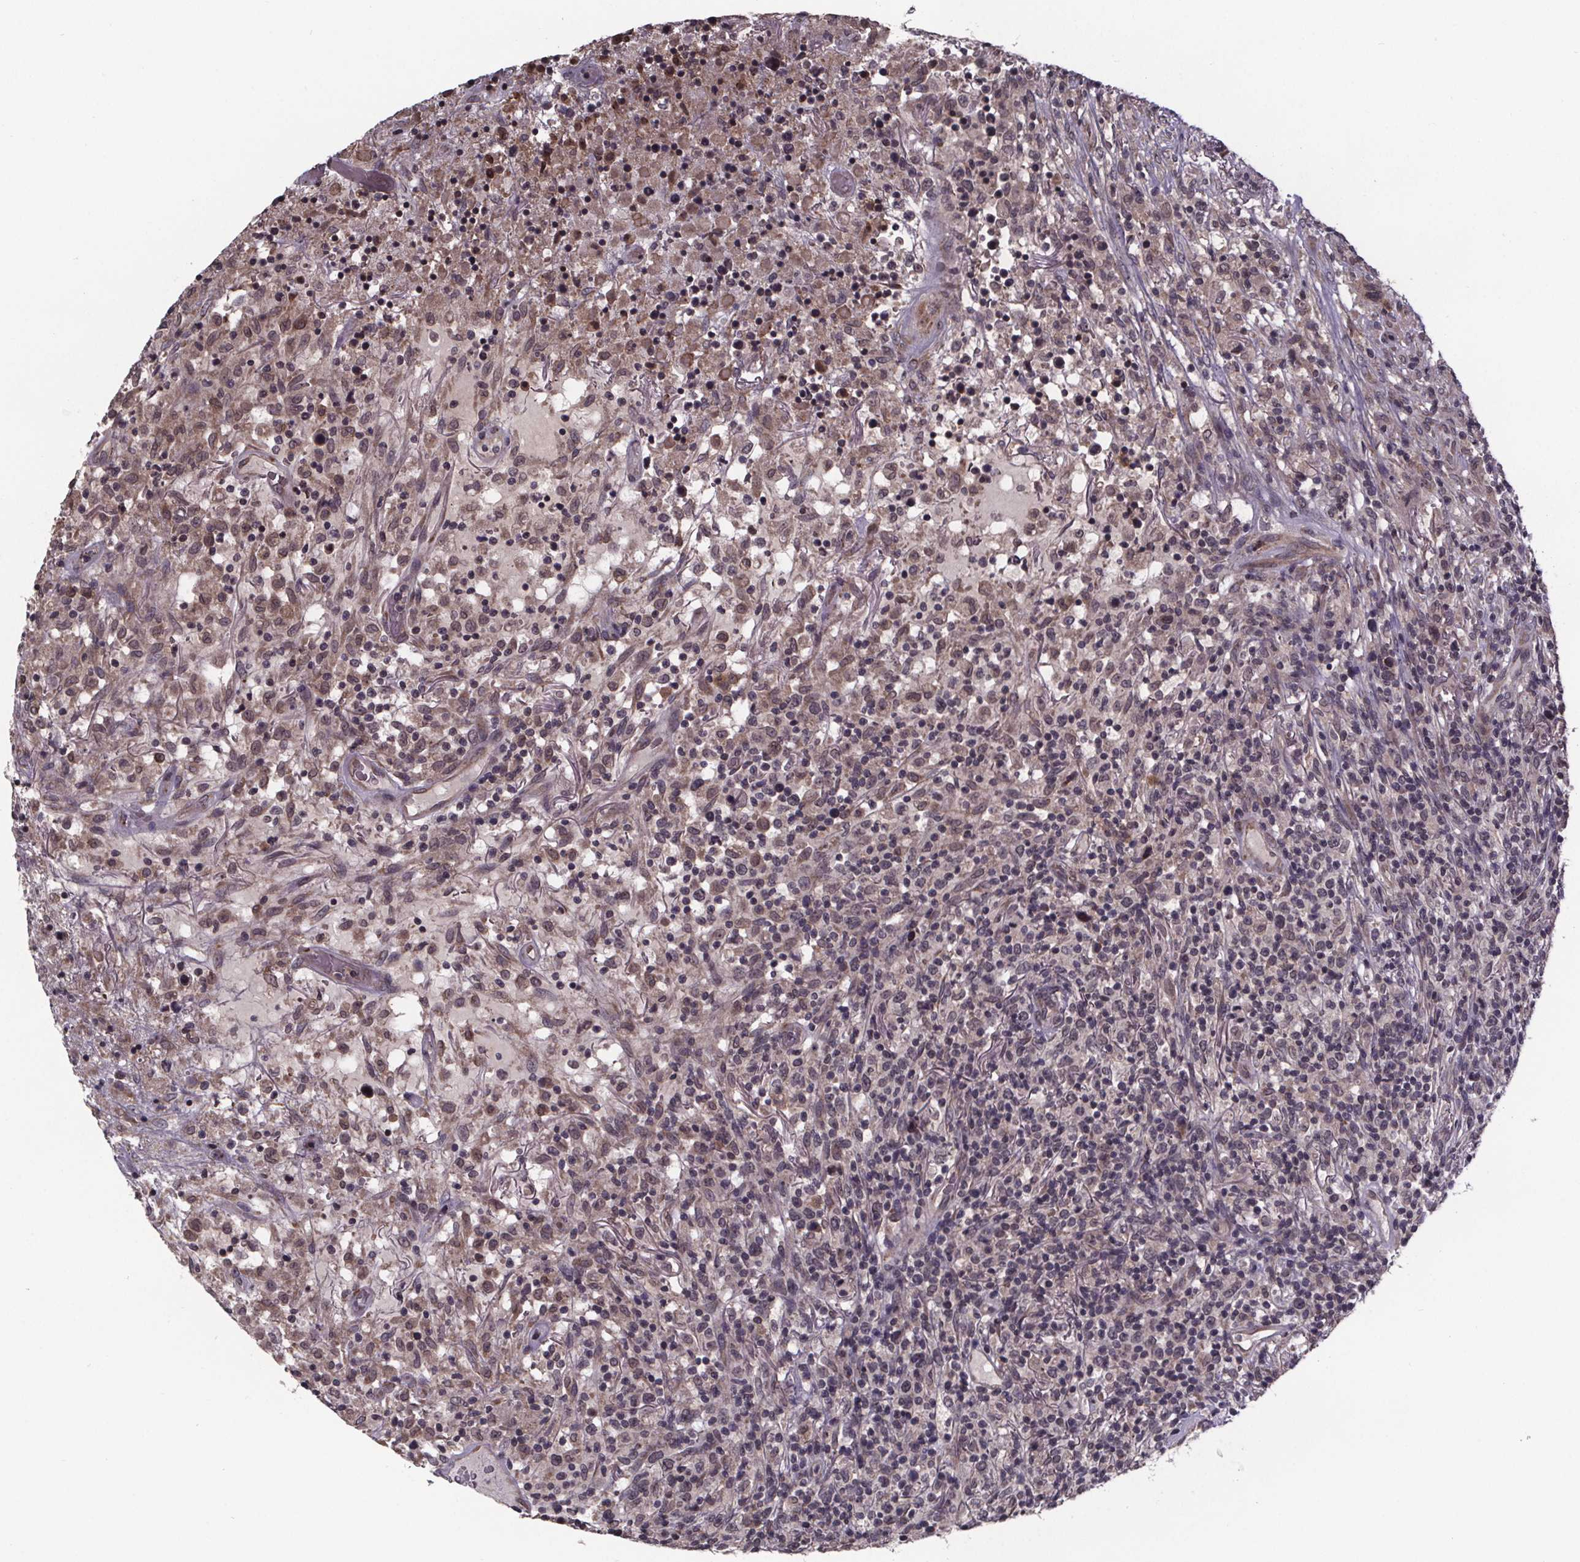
{"staining": {"intensity": "weak", "quantity": ">75%", "location": "cytoplasmic/membranous,nuclear"}, "tissue": "lymphoma", "cell_type": "Tumor cells", "image_type": "cancer", "snomed": [{"axis": "morphology", "description": "Malignant lymphoma, non-Hodgkin's type, High grade"}, {"axis": "topography", "description": "Lung"}], "caption": "Protein expression analysis of human lymphoma reveals weak cytoplasmic/membranous and nuclear staining in about >75% of tumor cells.", "gene": "SAT1", "patient": {"sex": "male", "age": 79}}